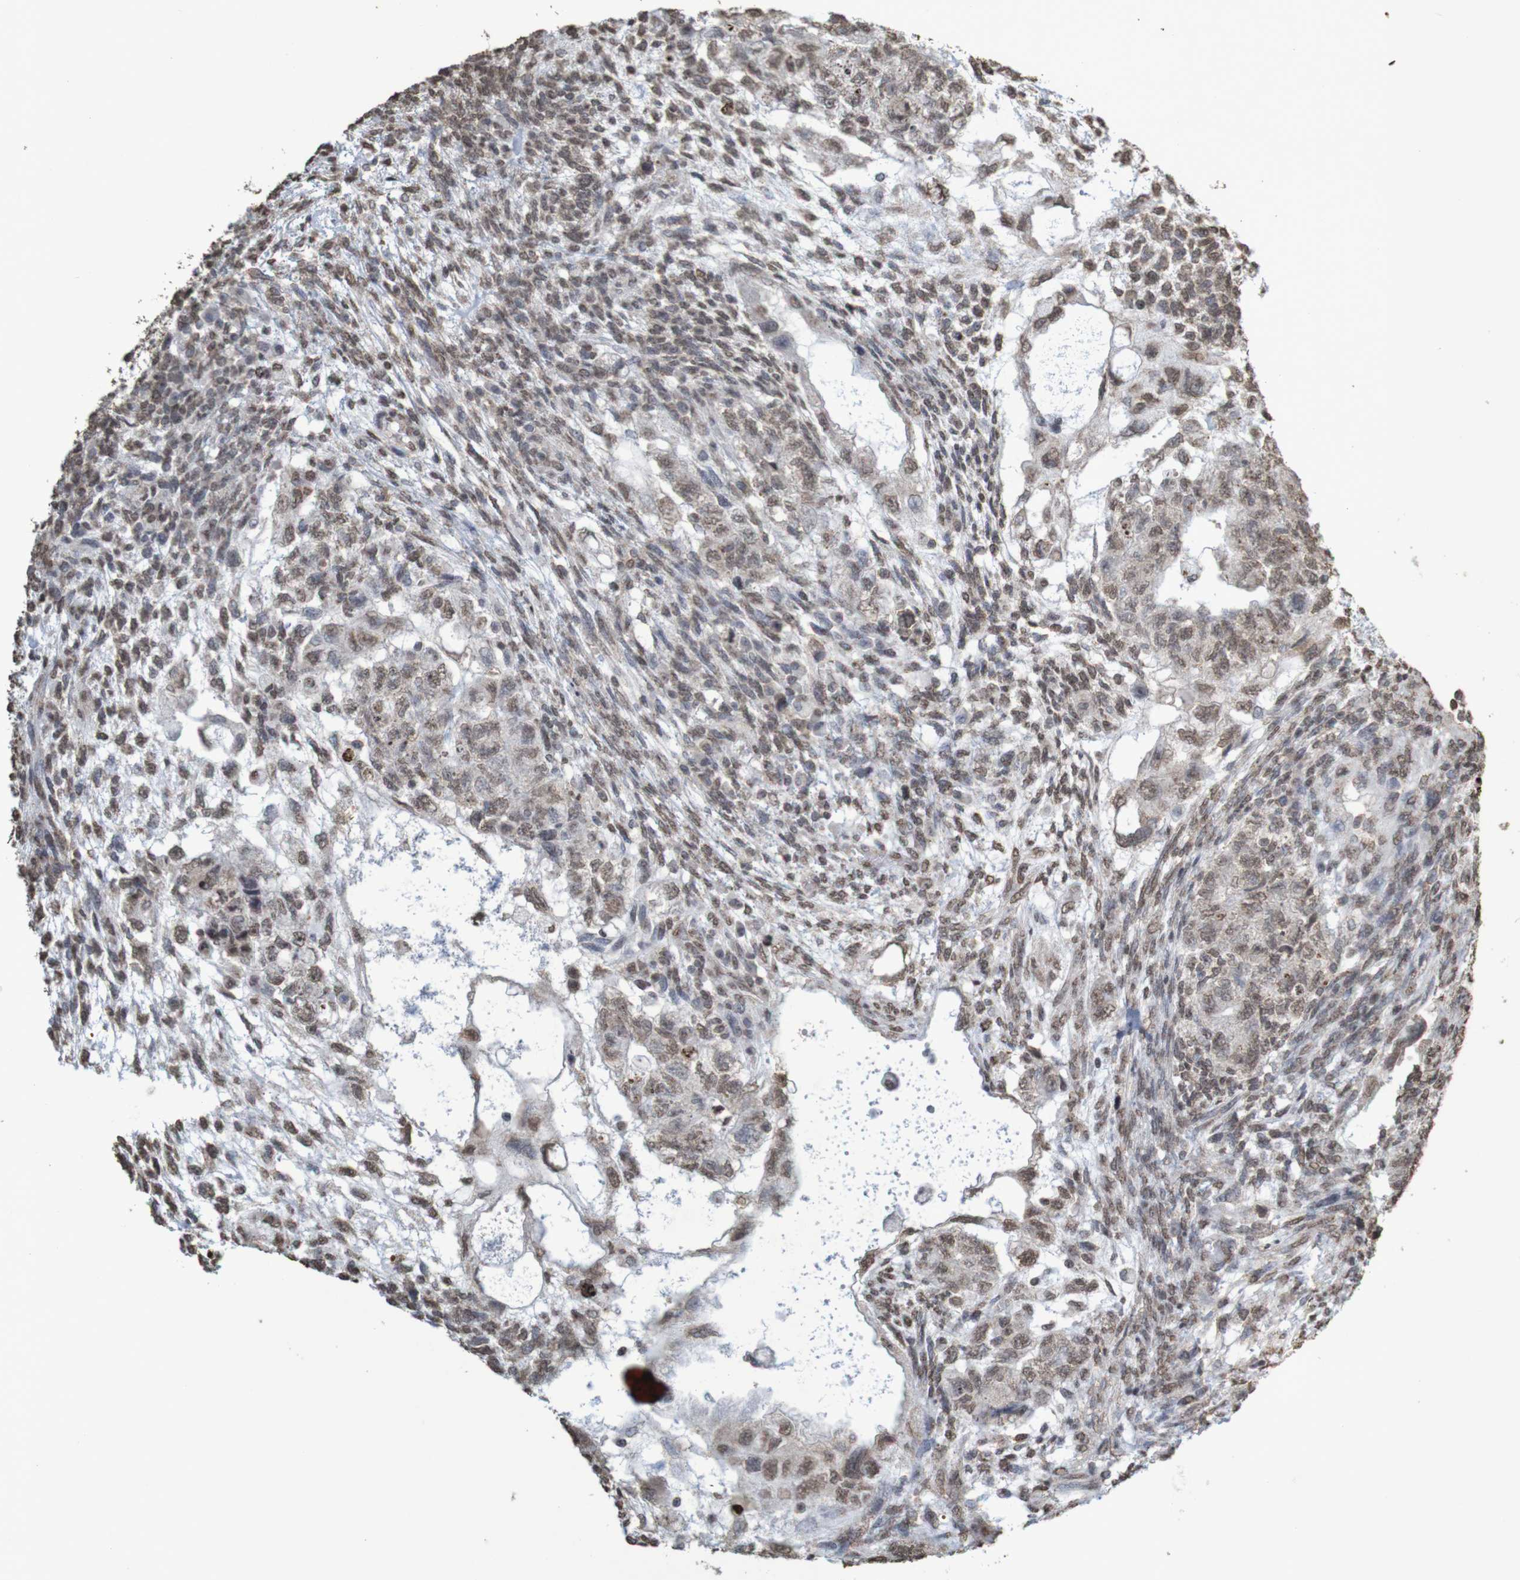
{"staining": {"intensity": "weak", "quantity": ">75%", "location": "nuclear"}, "tissue": "testis cancer", "cell_type": "Tumor cells", "image_type": "cancer", "snomed": [{"axis": "morphology", "description": "Normal tissue, NOS"}, {"axis": "morphology", "description": "Carcinoma, Embryonal, NOS"}, {"axis": "topography", "description": "Testis"}], "caption": "Protein analysis of embryonal carcinoma (testis) tissue displays weak nuclear staining in approximately >75% of tumor cells.", "gene": "GFI1", "patient": {"sex": "male", "age": 36}}